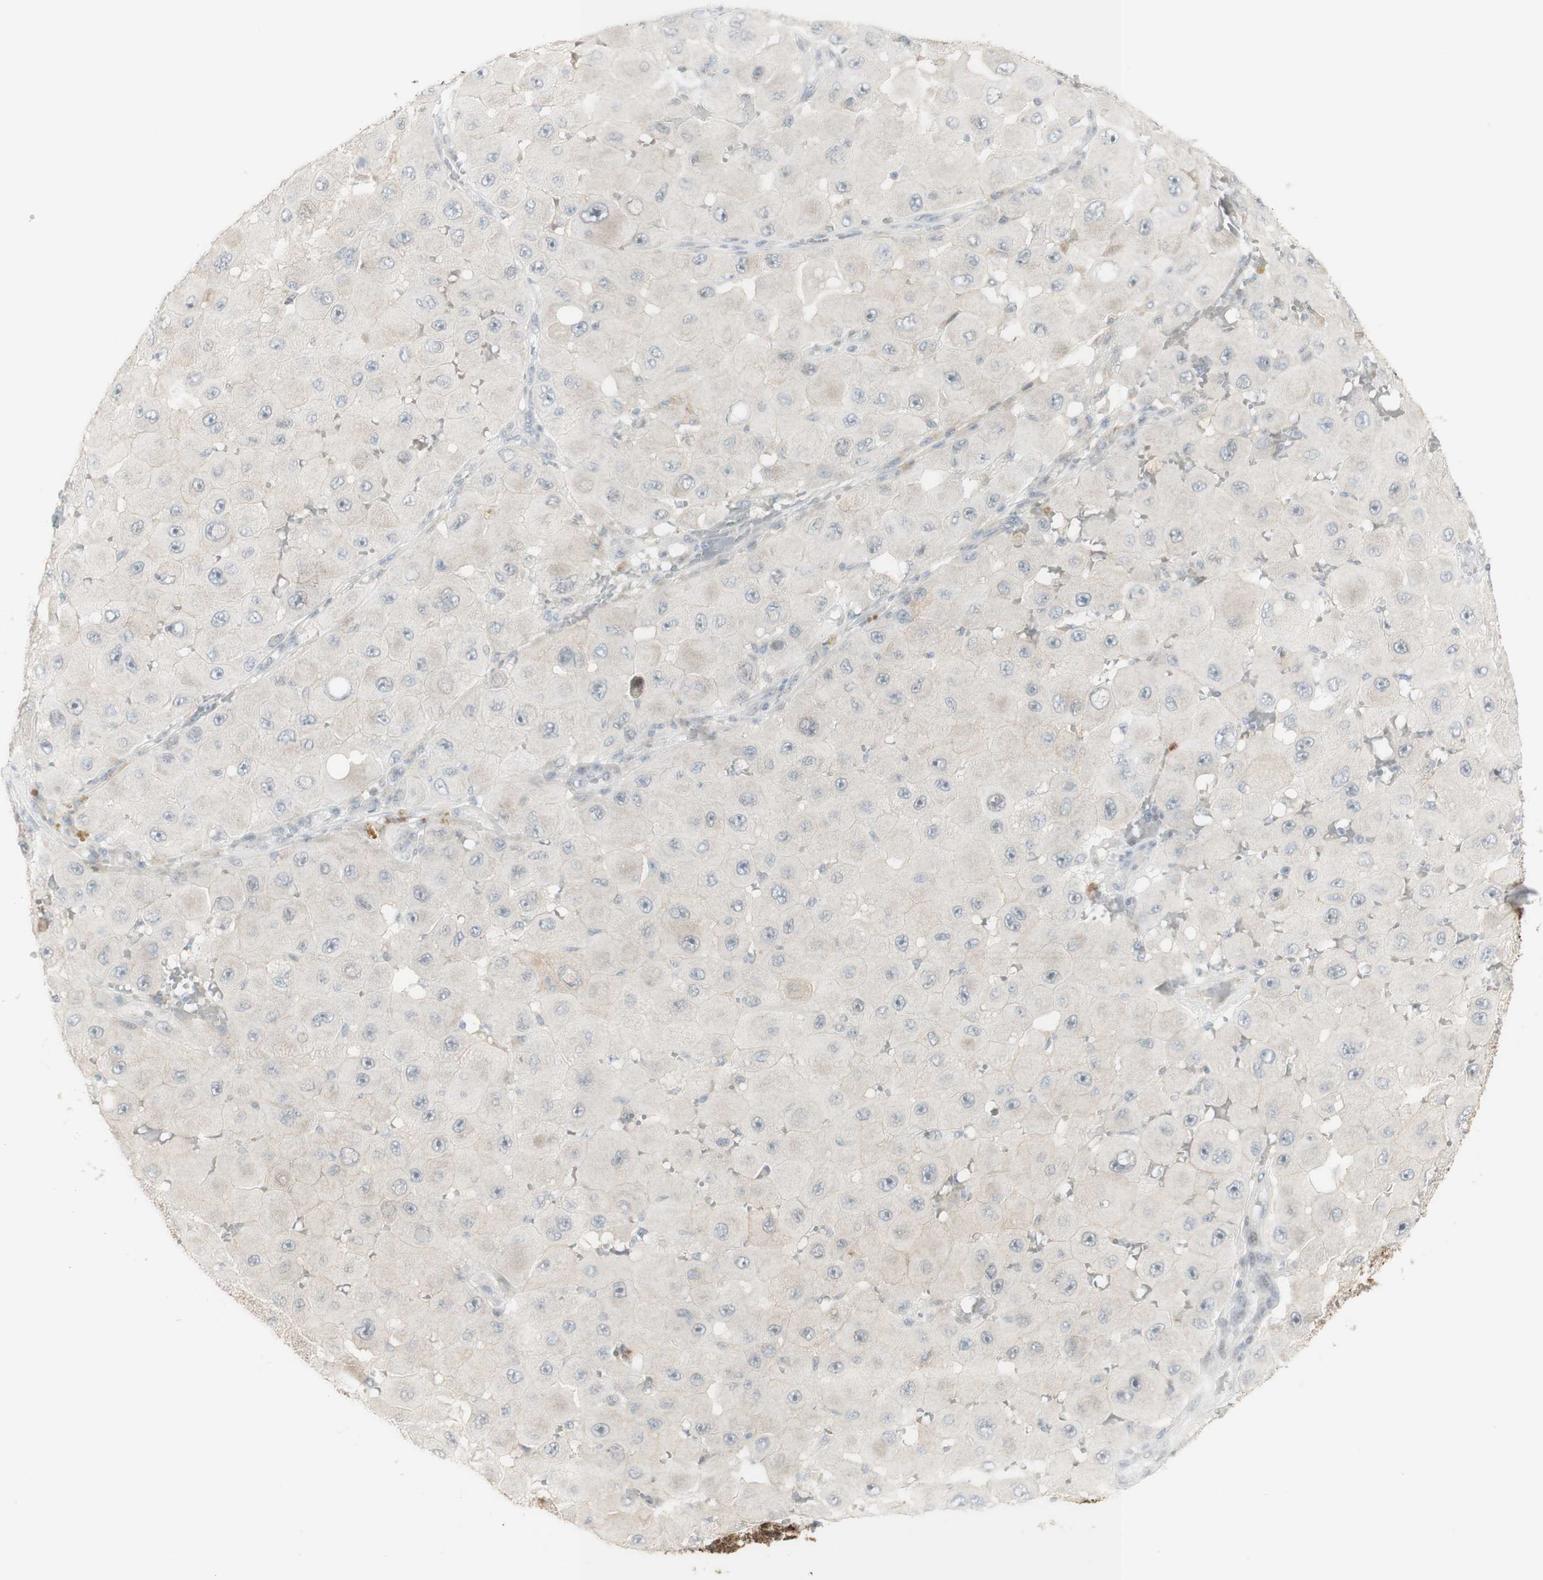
{"staining": {"intensity": "negative", "quantity": "none", "location": "none"}, "tissue": "melanoma", "cell_type": "Tumor cells", "image_type": "cancer", "snomed": [{"axis": "morphology", "description": "Malignant melanoma, NOS"}, {"axis": "topography", "description": "Skin"}], "caption": "An immunohistochemistry (IHC) histopathology image of malignant melanoma is shown. There is no staining in tumor cells of malignant melanoma.", "gene": "C1orf116", "patient": {"sex": "female", "age": 81}}